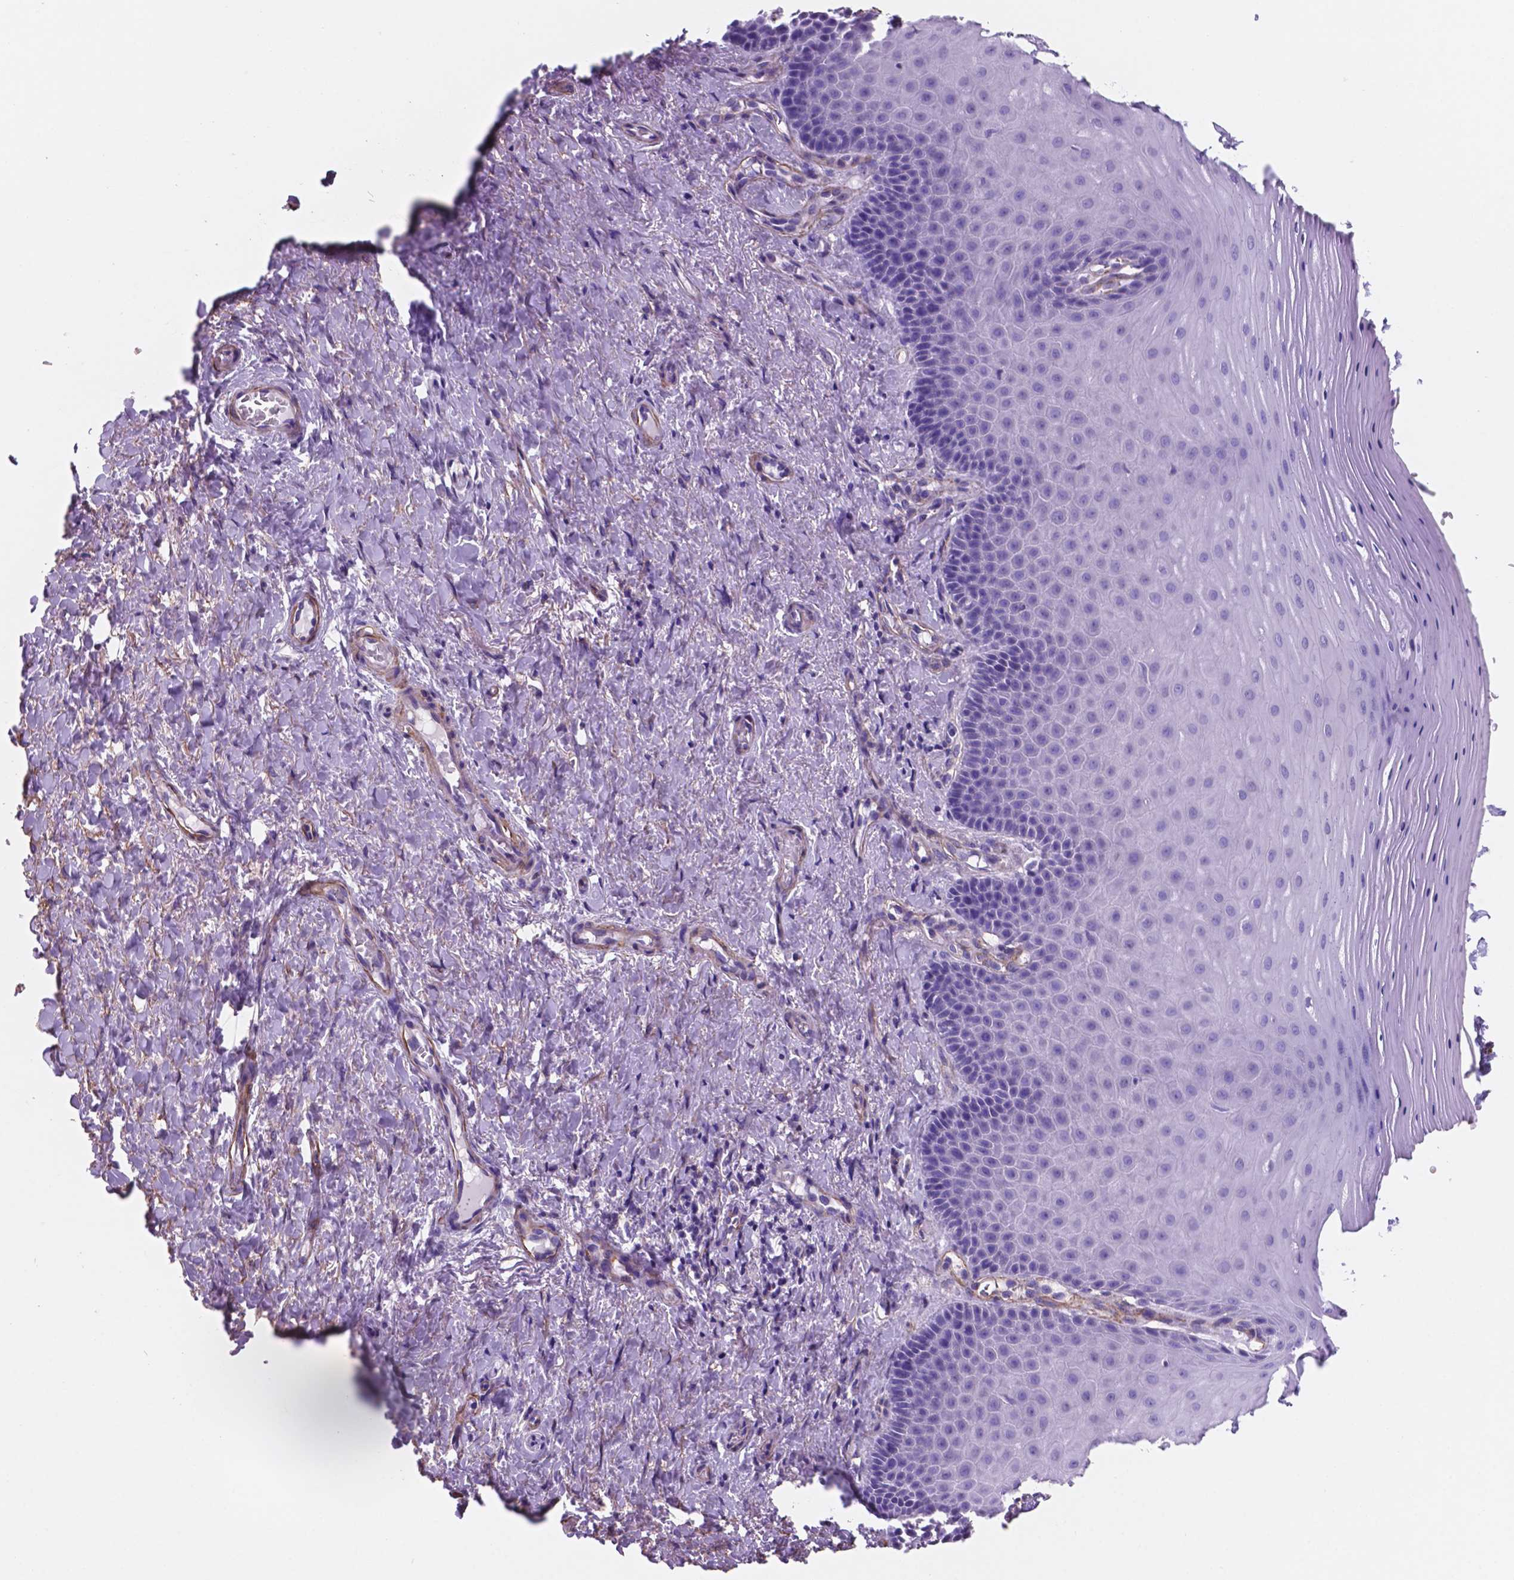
{"staining": {"intensity": "negative", "quantity": "none", "location": "none"}, "tissue": "vagina", "cell_type": "Squamous epithelial cells", "image_type": "normal", "snomed": [{"axis": "morphology", "description": "Normal tissue, NOS"}, {"axis": "topography", "description": "Vagina"}], "caption": "A photomicrograph of human vagina is negative for staining in squamous epithelial cells.", "gene": "TOR2A", "patient": {"sex": "female", "age": 83}}